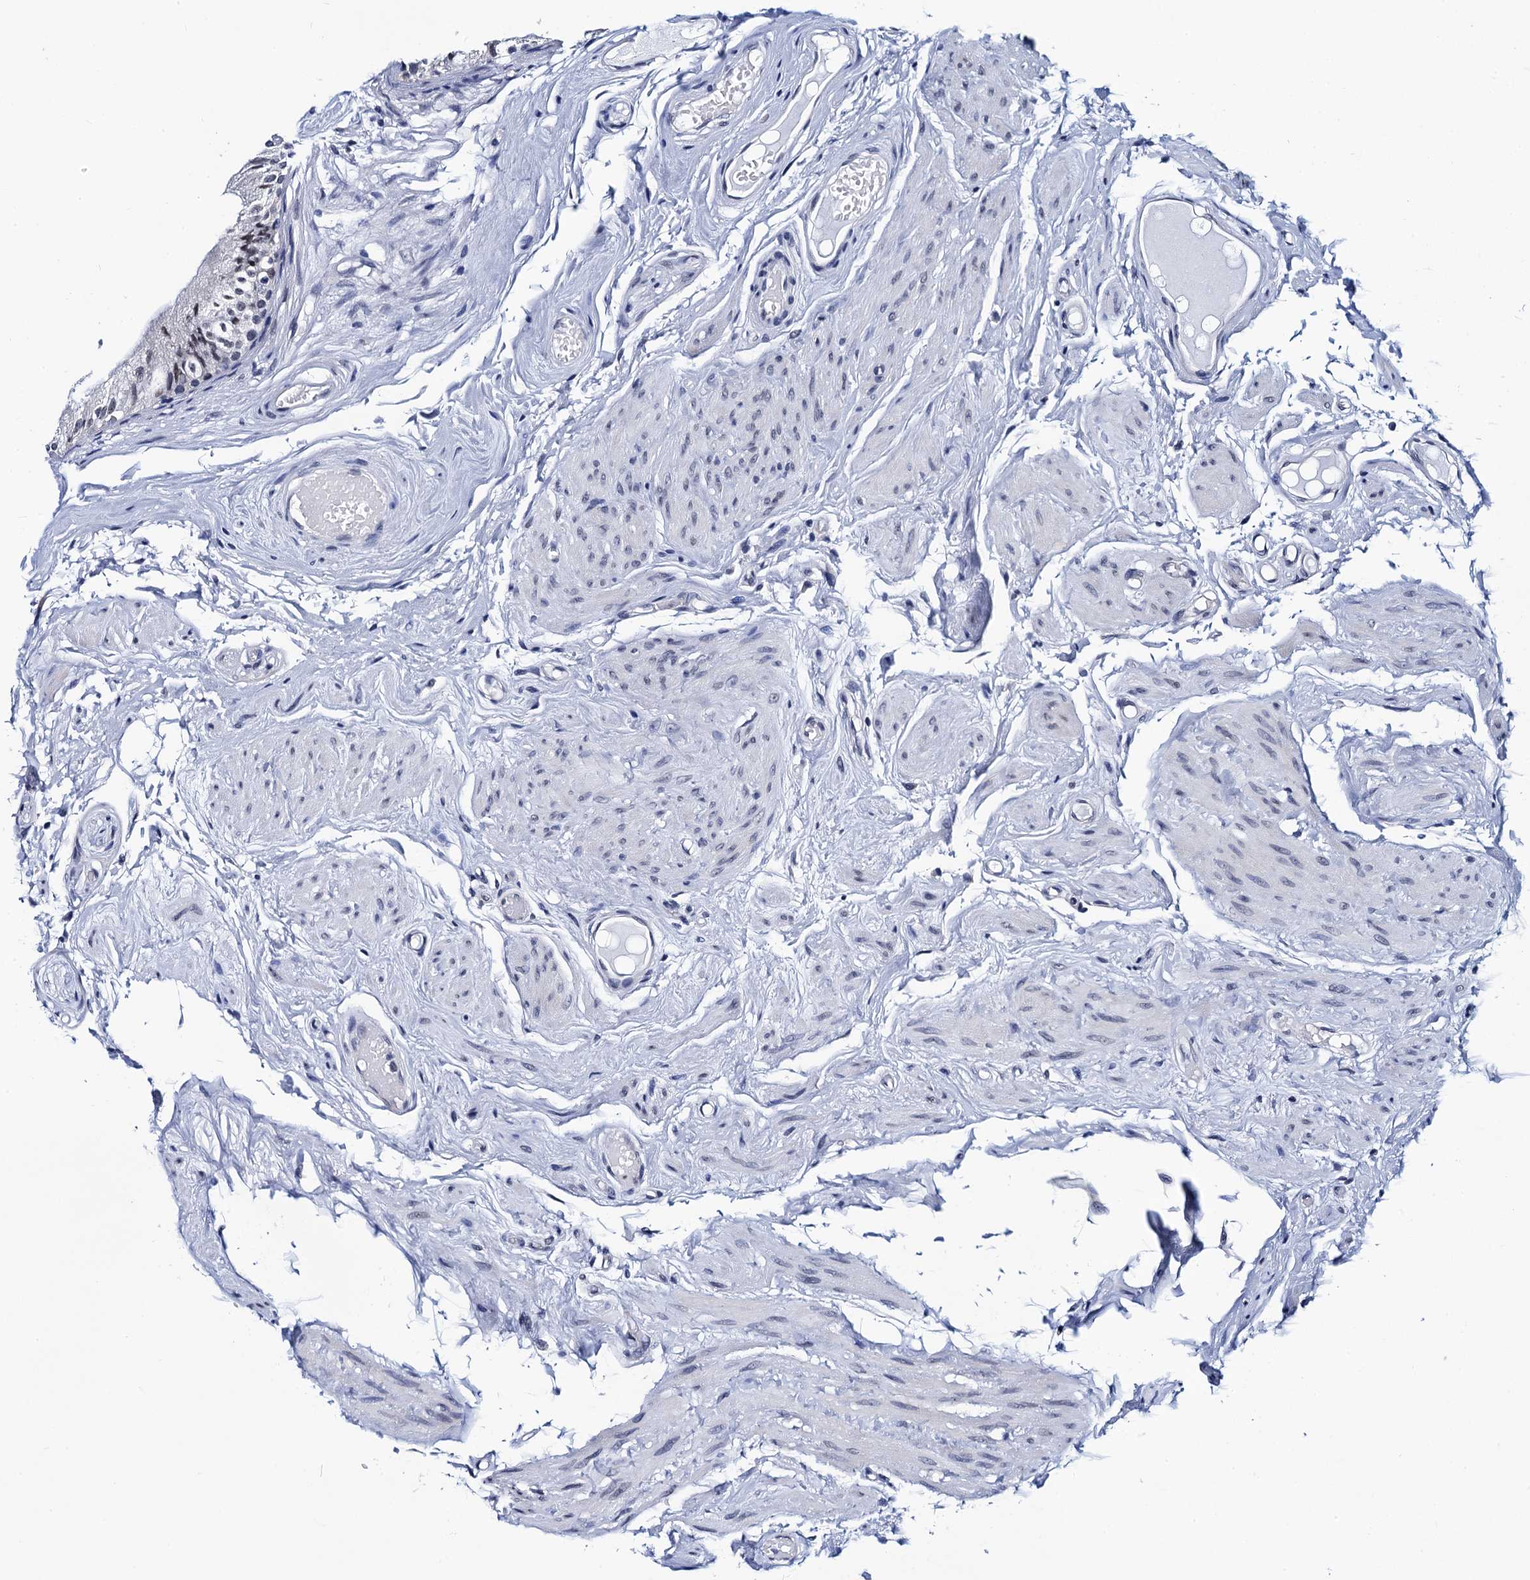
{"staining": {"intensity": "weak", "quantity": "25%-75%", "location": "nuclear"}, "tissue": "epididymis", "cell_type": "Glandular cells", "image_type": "normal", "snomed": [{"axis": "morphology", "description": "Normal tissue, NOS"}, {"axis": "topography", "description": "Epididymis"}], "caption": "Weak nuclear positivity for a protein is identified in approximately 25%-75% of glandular cells of normal epididymis using immunohistochemistry (IHC).", "gene": "C16orf87", "patient": {"sex": "male", "age": 79}}